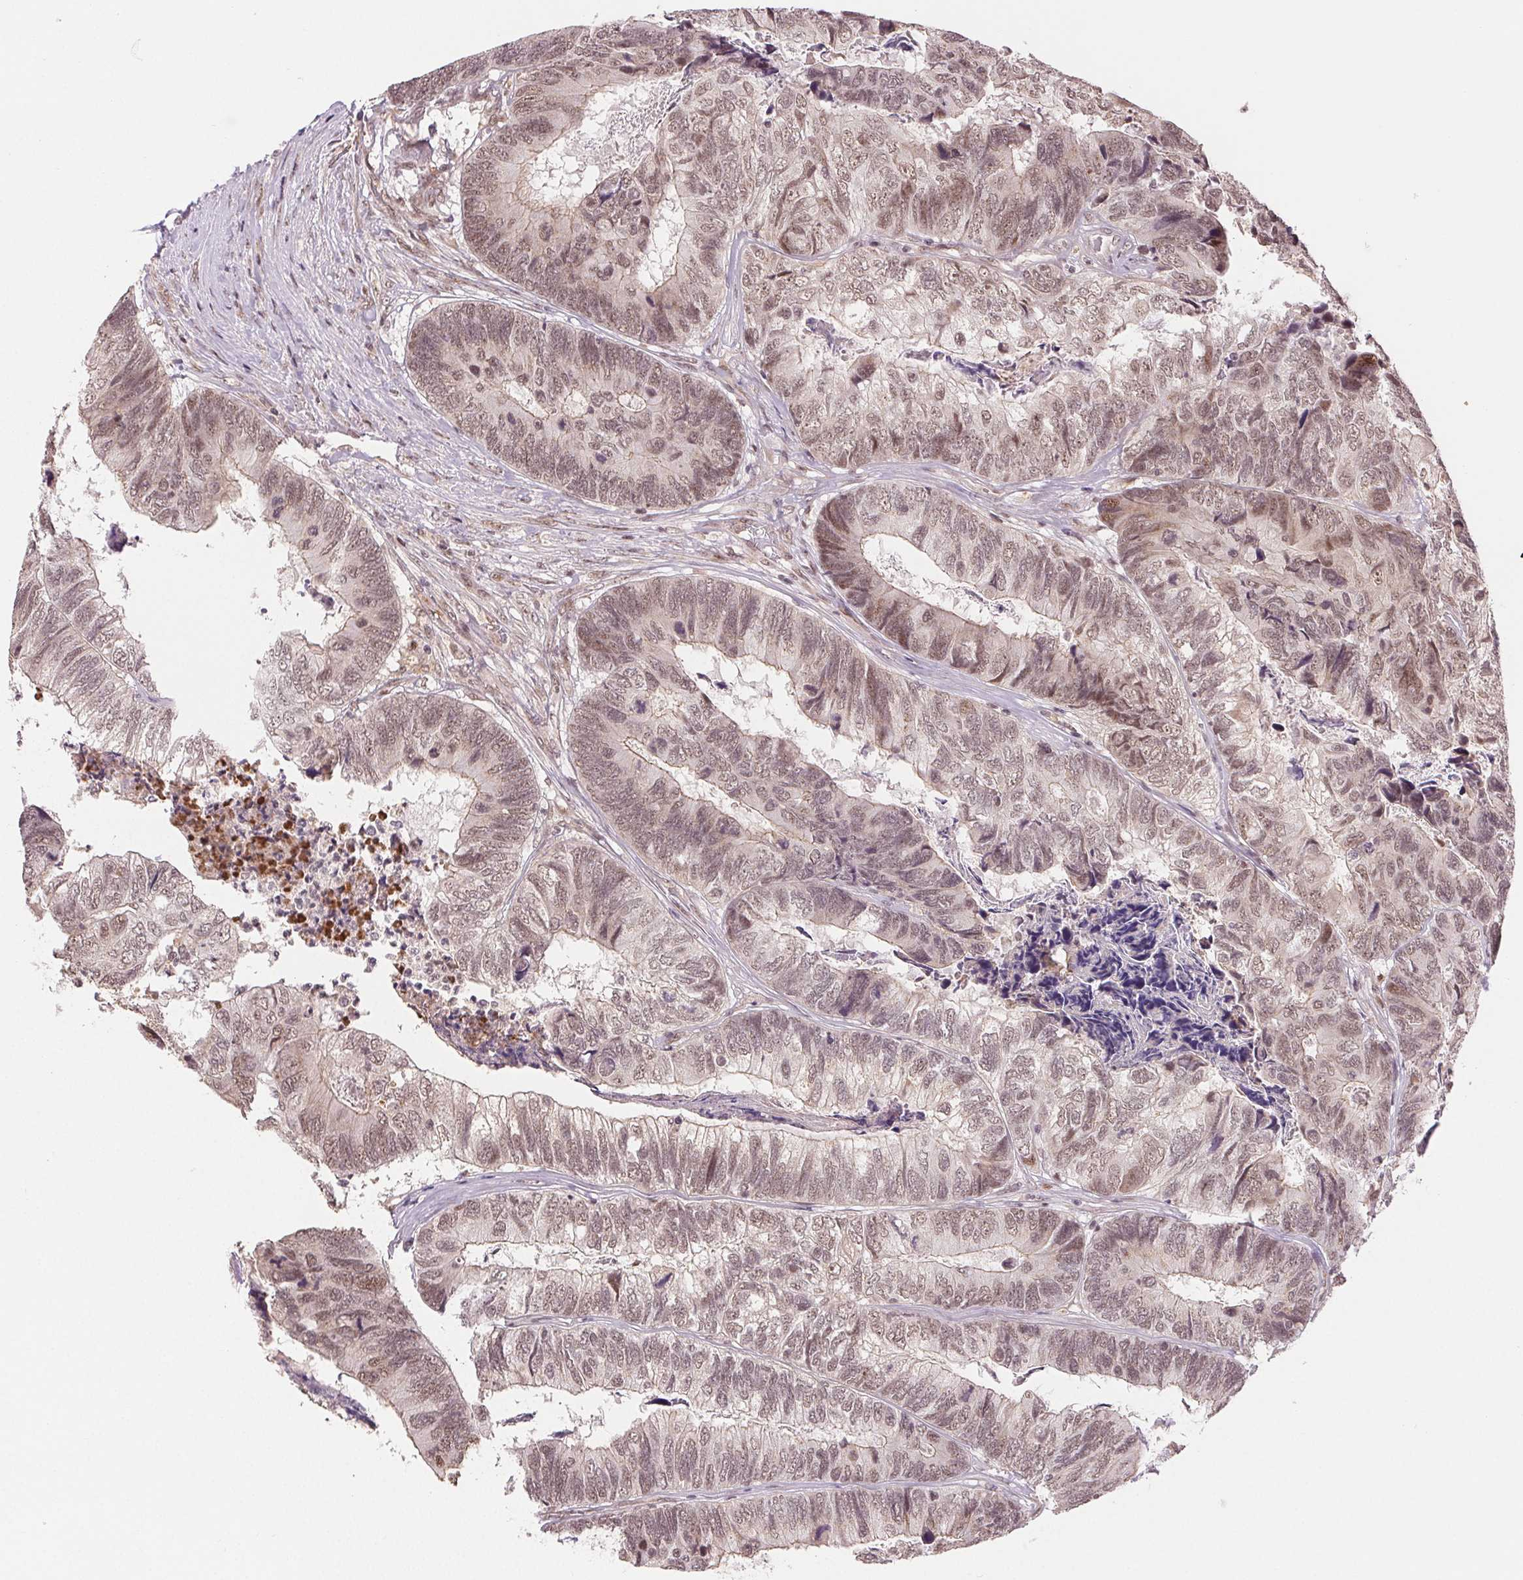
{"staining": {"intensity": "weak", "quantity": ">75%", "location": "cytoplasmic/membranous,nuclear"}, "tissue": "colorectal cancer", "cell_type": "Tumor cells", "image_type": "cancer", "snomed": [{"axis": "morphology", "description": "Adenocarcinoma, NOS"}, {"axis": "topography", "description": "Colon"}], "caption": "The immunohistochemical stain labels weak cytoplasmic/membranous and nuclear positivity in tumor cells of colorectal cancer (adenocarcinoma) tissue. (Brightfield microscopy of DAB IHC at high magnification).", "gene": "GRHL3", "patient": {"sex": "female", "age": 67}}